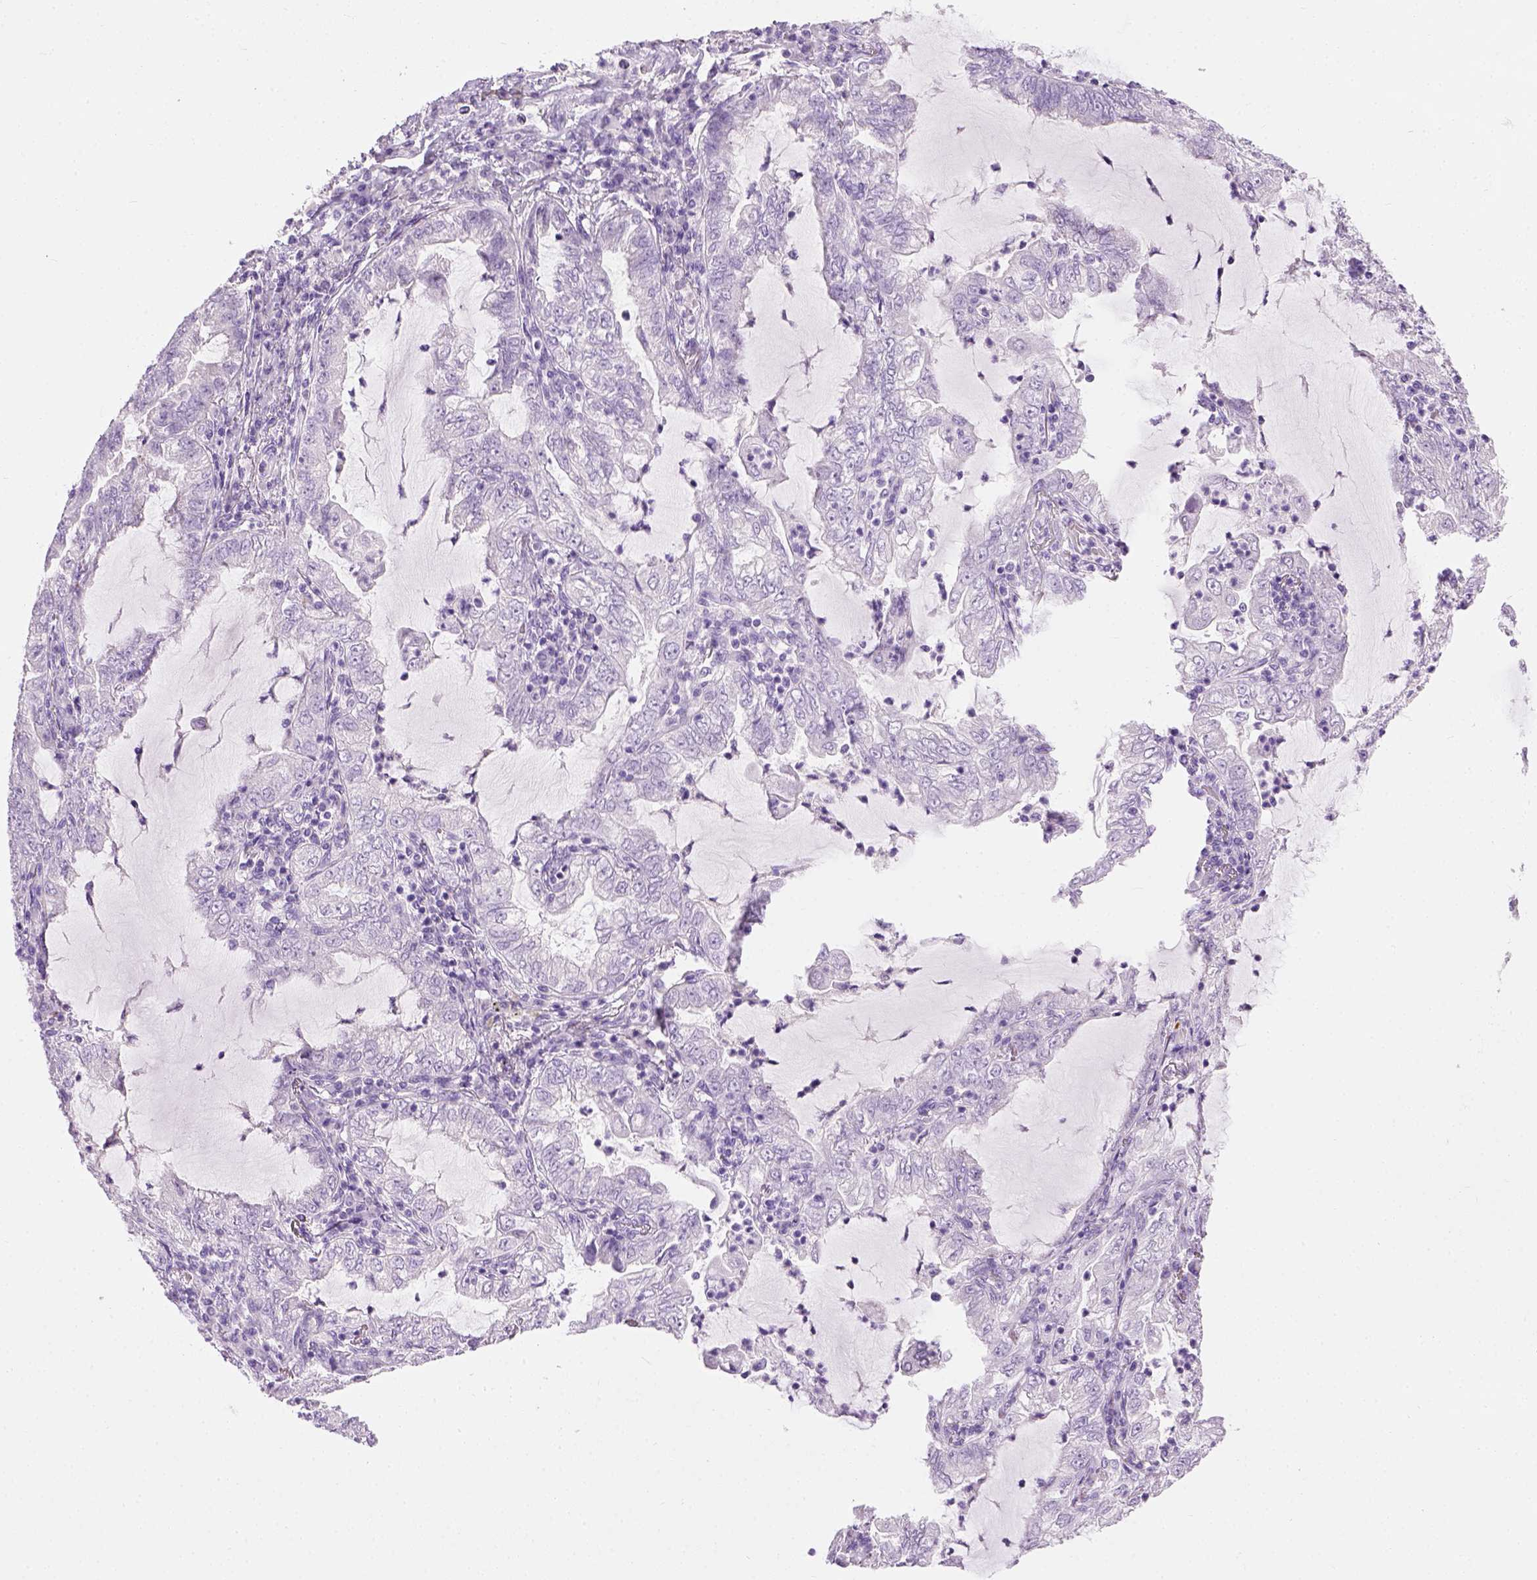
{"staining": {"intensity": "negative", "quantity": "none", "location": "none"}, "tissue": "lung cancer", "cell_type": "Tumor cells", "image_type": "cancer", "snomed": [{"axis": "morphology", "description": "Adenocarcinoma, NOS"}, {"axis": "topography", "description": "Lung"}], "caption": "Tumor cells show no significant protein expression in lung cancer. The staining was performed using DAB to visualize the protein expression in brown, while the nuclei were stained in blue with hematoxylin (Magnification: 20x).", "gene": "CYP24A1", "patient": {"sex": "female", "age": 73}}